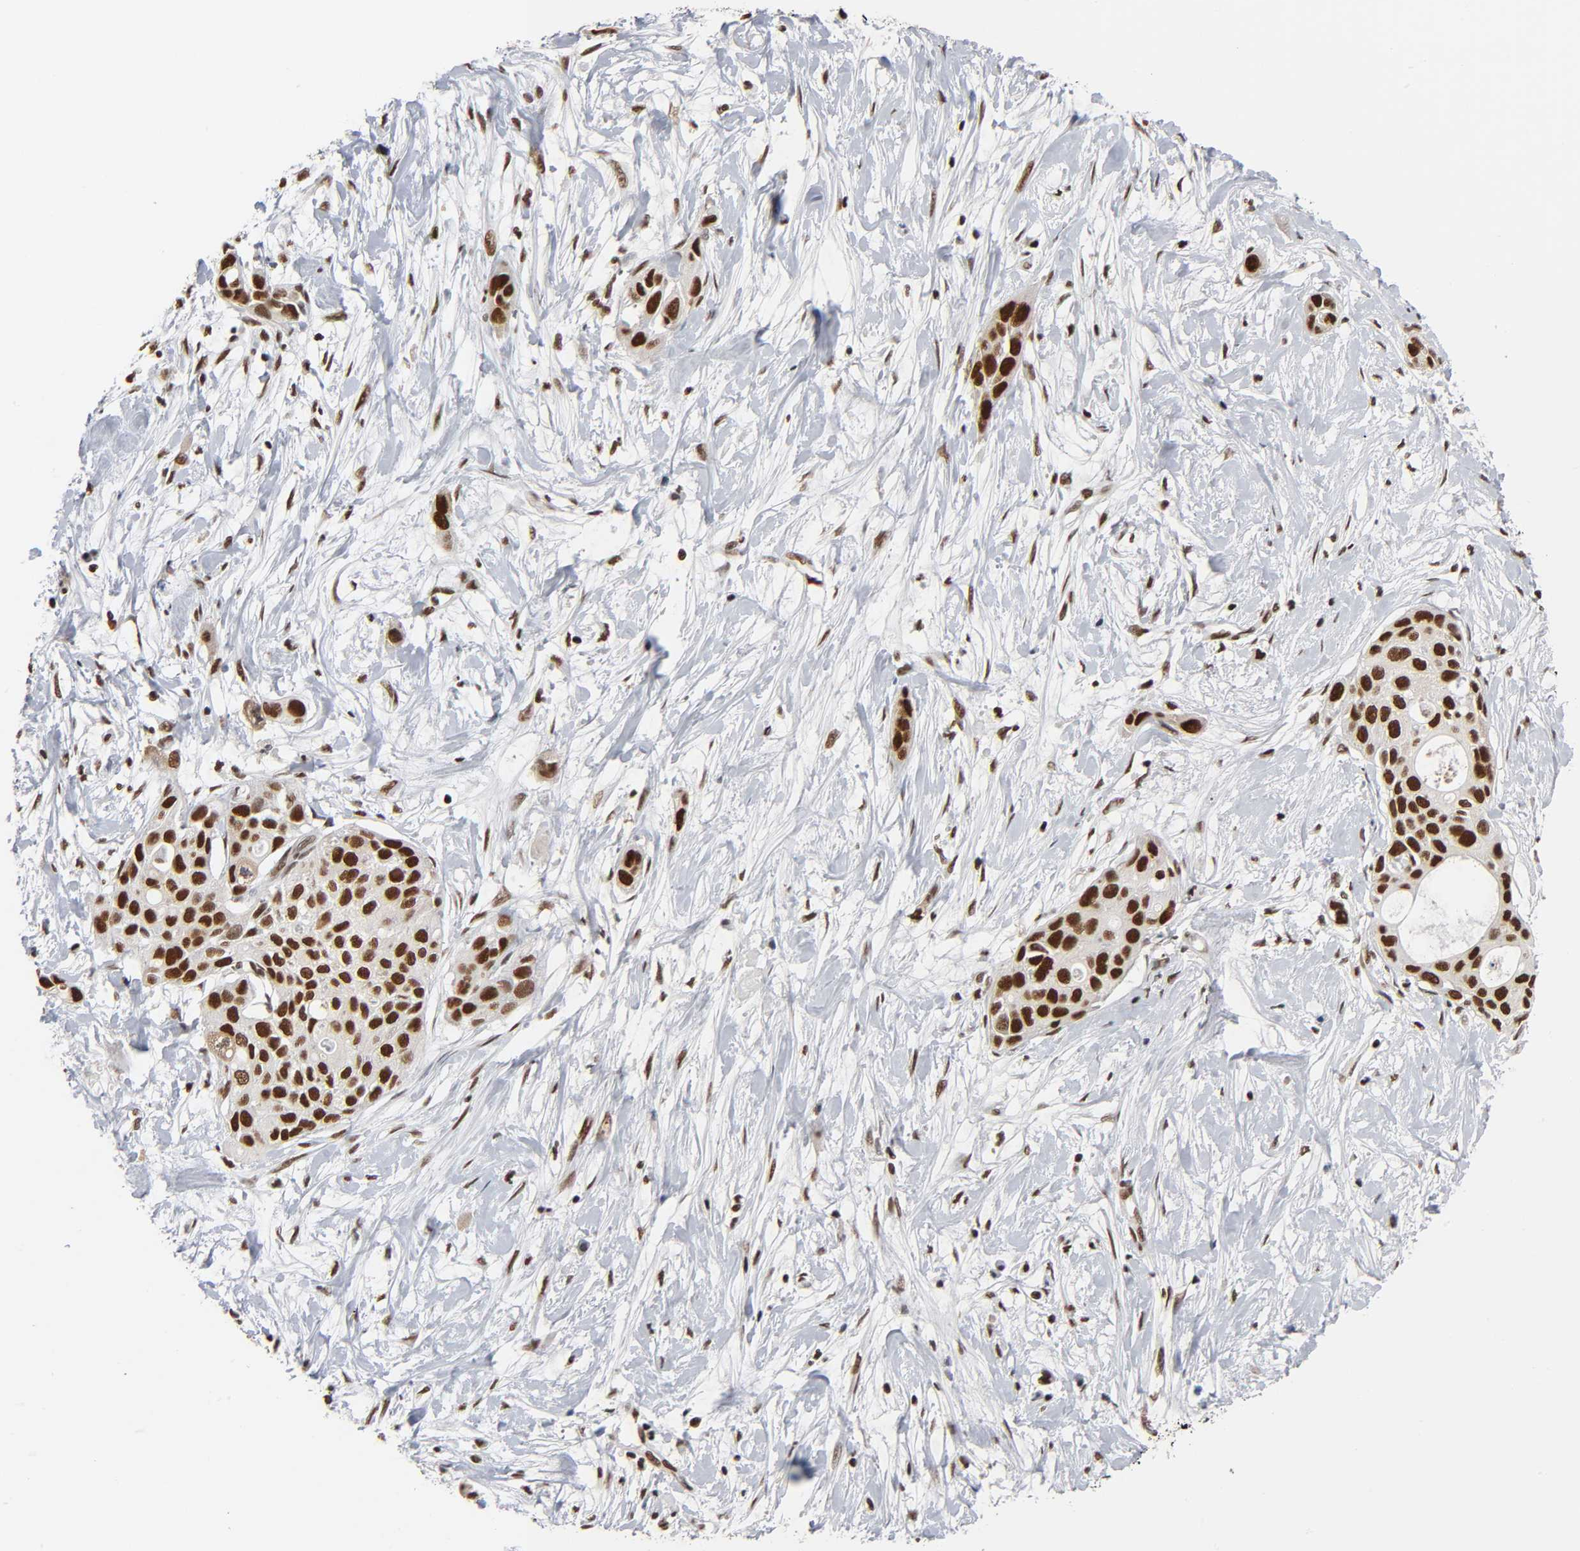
{"staining": {"intensity": "strong", "quantity": ">75%", "location": "nuclear"}, "tissue": "pancreatic cancer", "cell_type": "Tumor cells", "image_type": "cancer", "snomed": [{"axis": "morphology", "description": "Adenocarcinoma, NOS"}, {"axis": "topography", "description": "Pancreas"}], "caption": "An immunohistochemistry (IHC) micrograph of neoplastic tissue is shown. Protein staining in brown highlights strong nuclear positivity in adenocarcinoma (pancreatic) within tumor cells. (brown staining indicates protein expression, while blue staining denotes nuclei).", "gene": "ILKAP", "patient": {"sex": "female", "age": 60}}